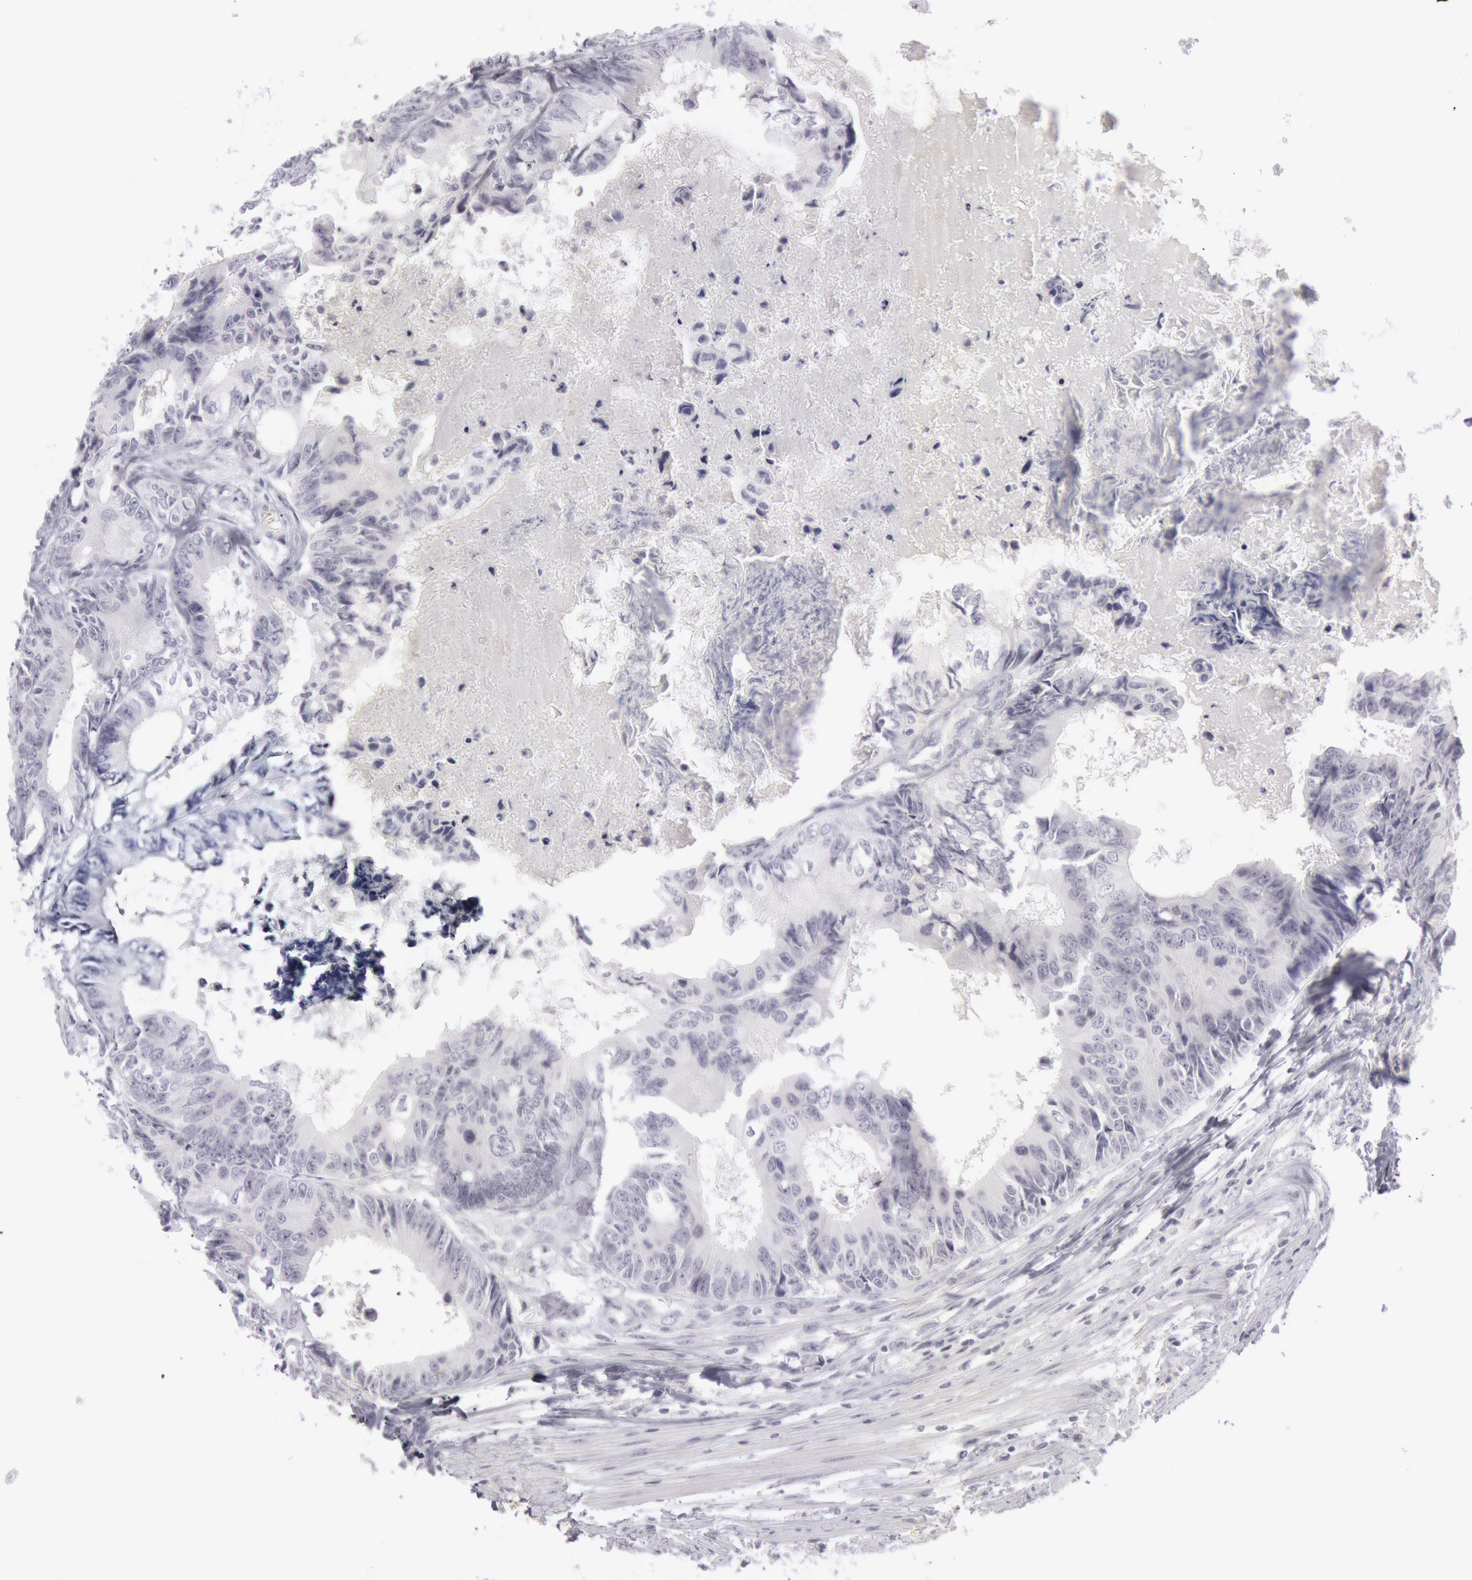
{"staining": {"intensity": "negative", "quantity": "none", "location": "none"}, "tissue": "colorectal cancer", "cell_type": "Tumor cells", "image_type": "cancer", "snomed": [{"axis": "morphology", "description": "Adenocarcinoma, NOS"}, {"axis": "topography", "description": "Rectum"}], "caption": "Micrograph shows no significant protein expression in tumor cells of adenocarcinoma (colorectal).", "gene": "KRT16", "patient": {"sex": "female", "age": 98}}